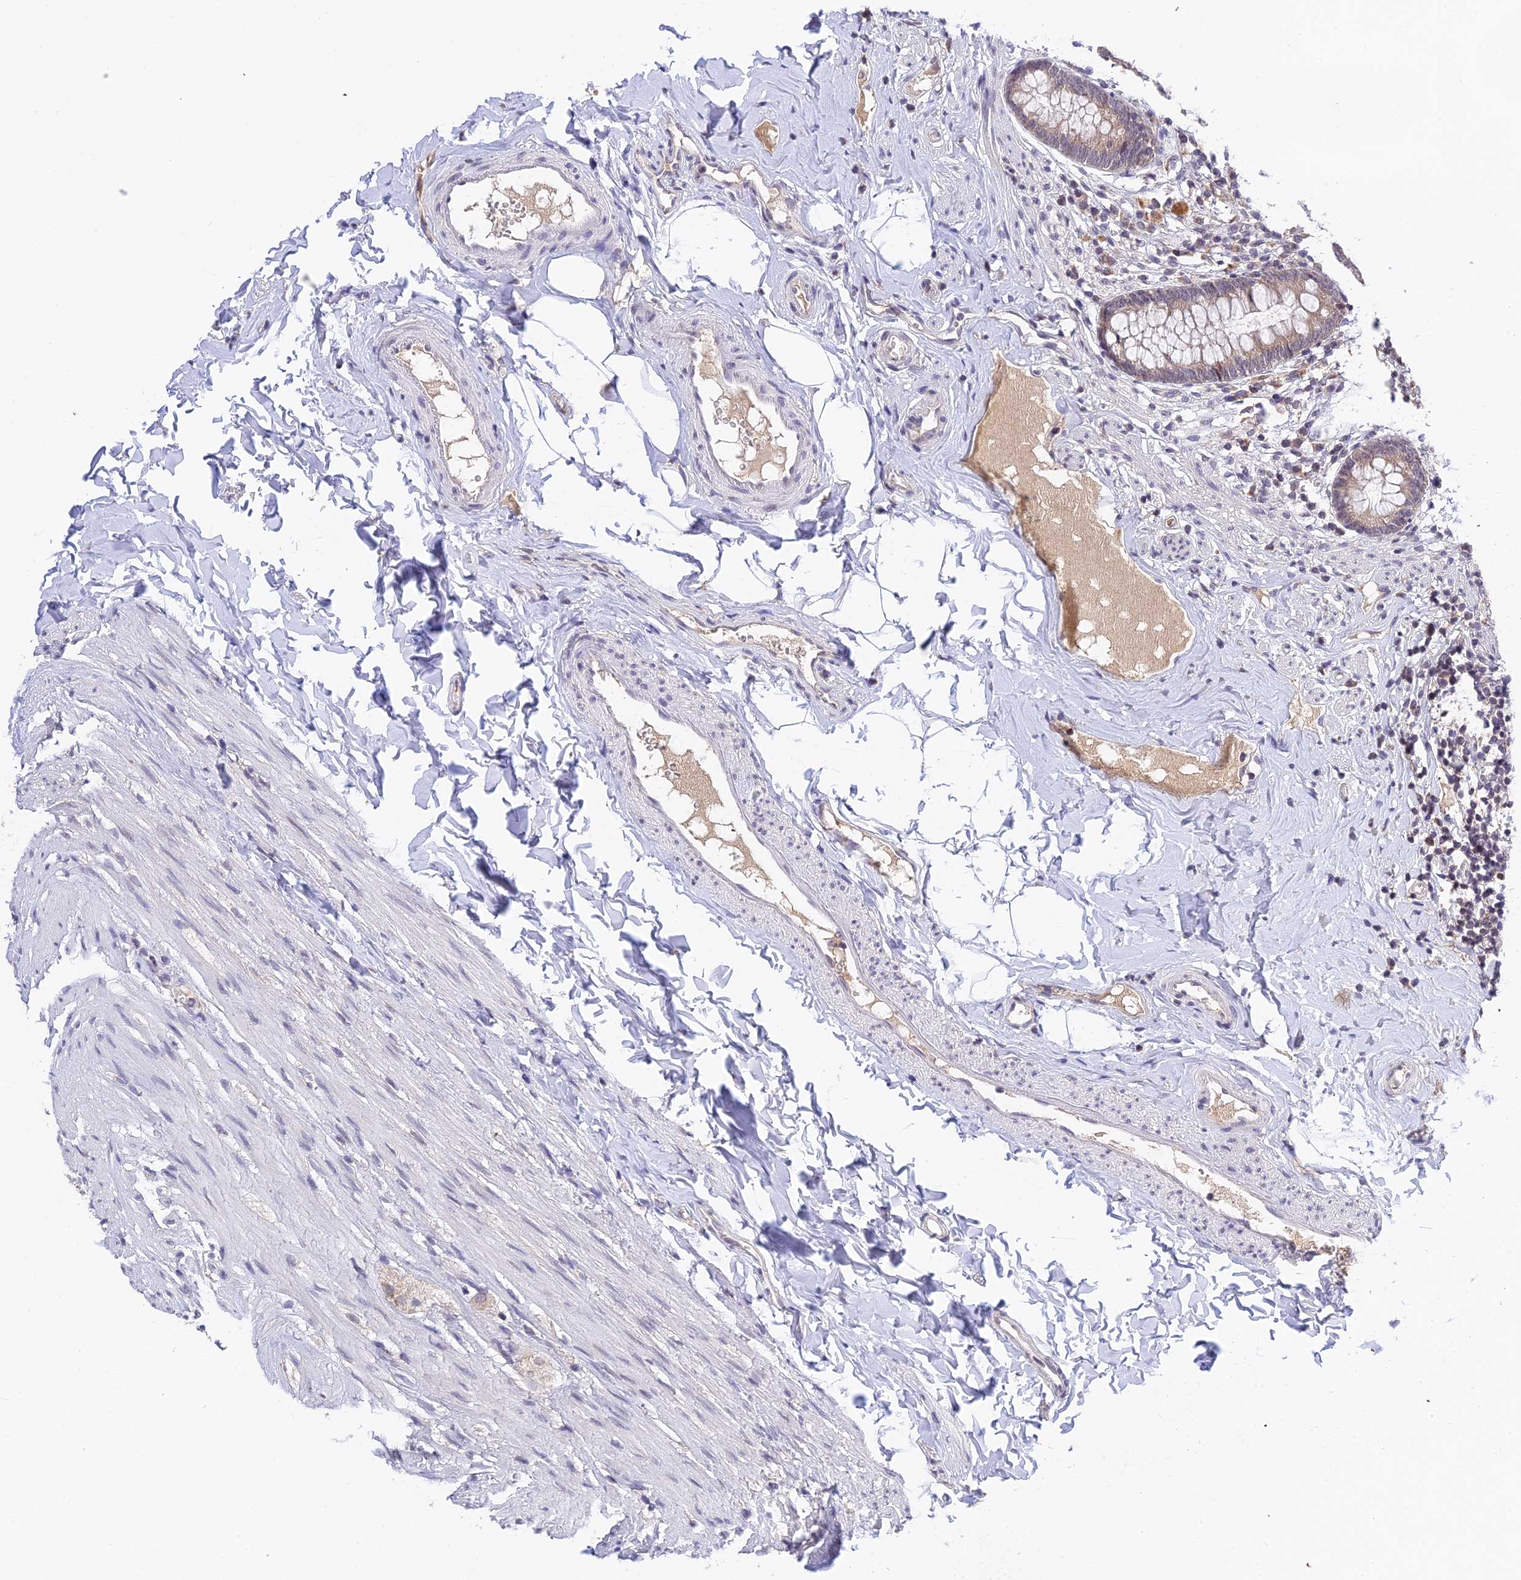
{"staining": {"intensity": "moderate", "quantity": "25%-75%", "location": "nuclear"}, "tissue": "appendix", "cell_type": "Glandular cells", "image_type": "normal", "snomed": [{"axis": "morphology", "description": "Normal tissue, NOS"}, {"axis": "topography", "description": "Appendix"}], "caption": "Immunohistochemical staining of benign appendix reveals 25%-75% levels of moderate nuclear protein staining in about 25%-75% of glandular cells.", "gene": "TEKT1", "patient": {"sex": "male", "age": 52}}